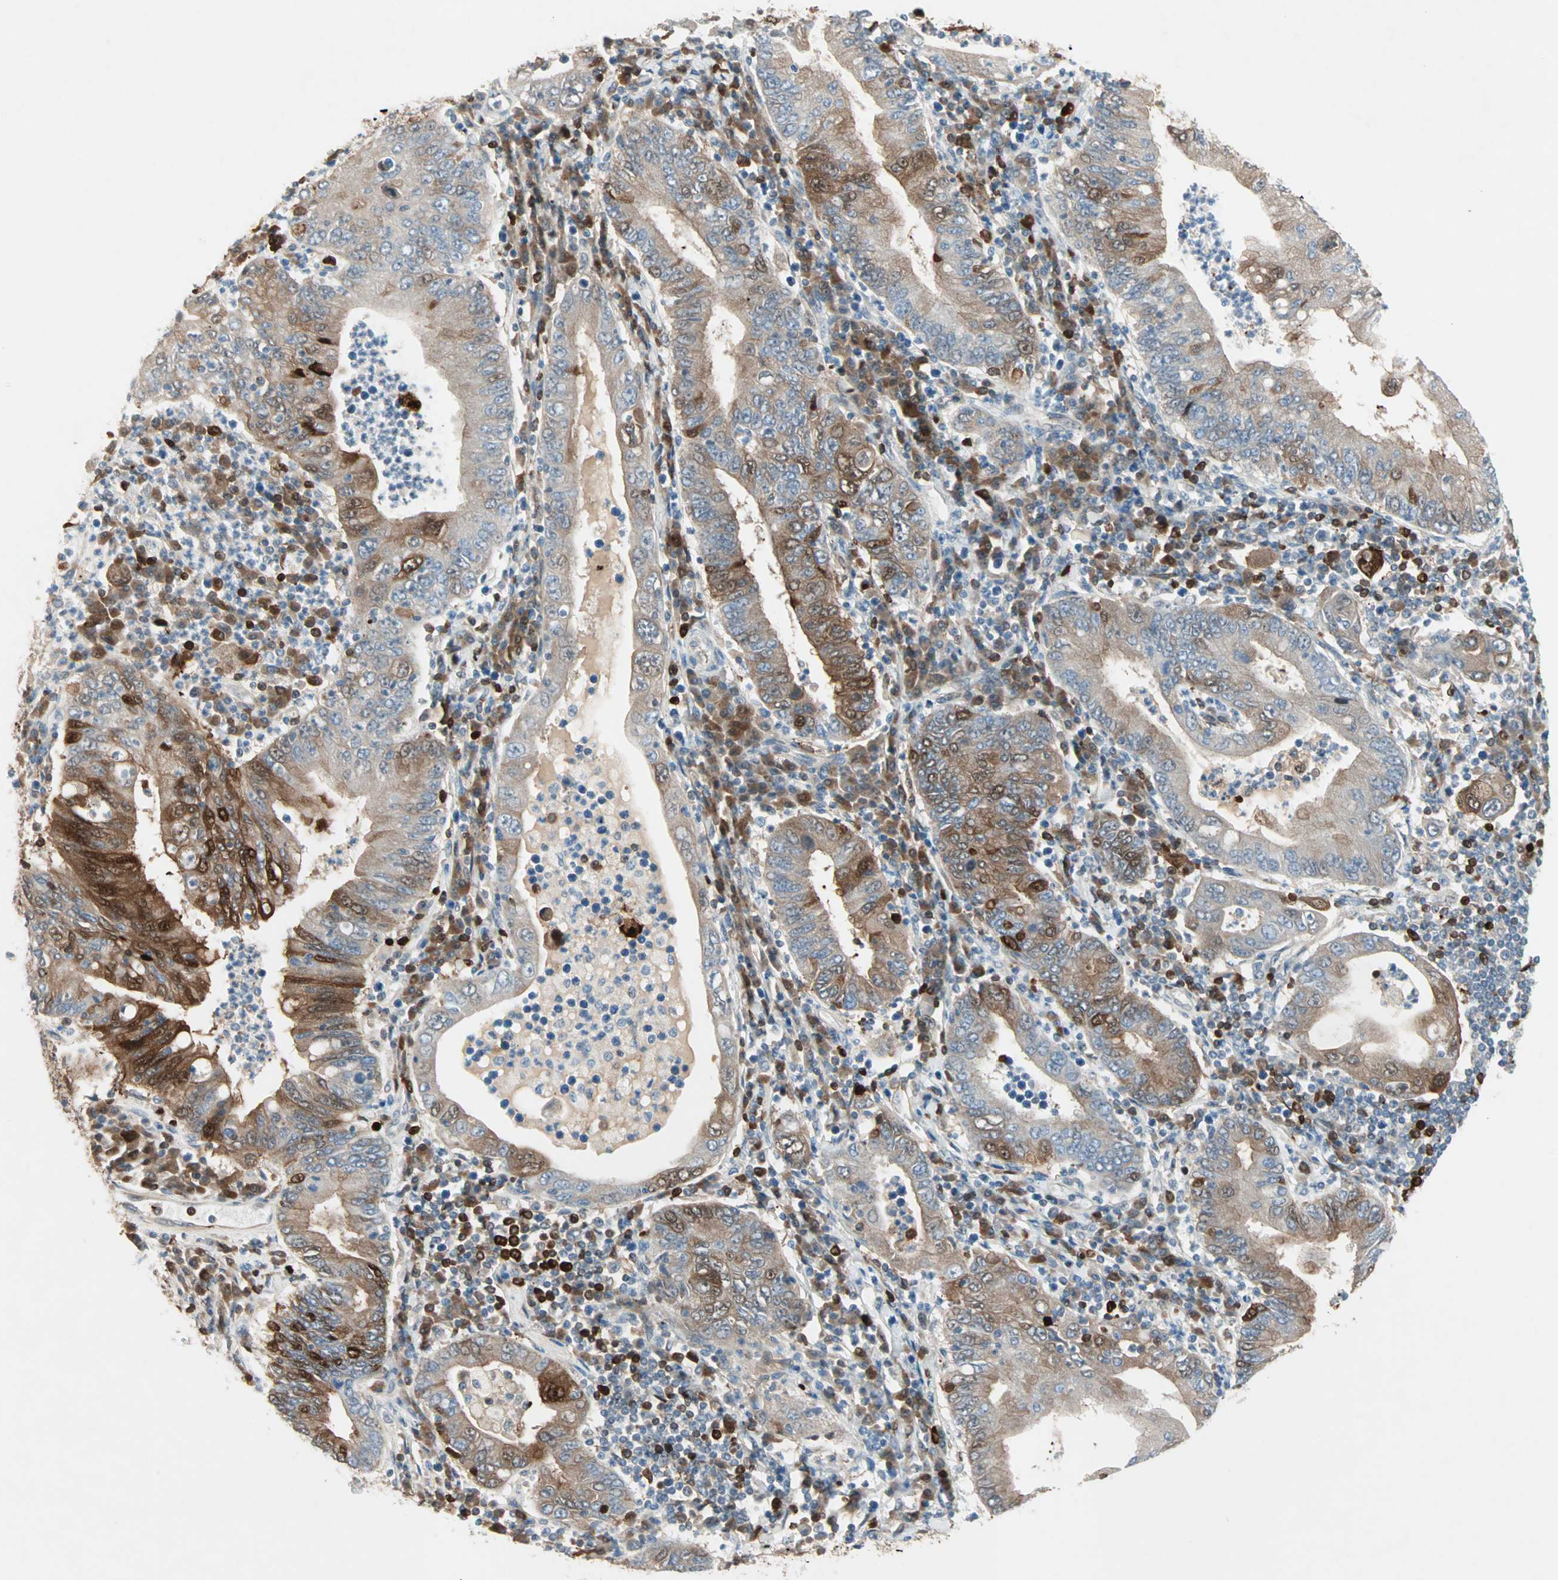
{"staining": {"intensity": "strong", "quantity": ">75%", "location": "cytoplasmic/membranous,nuclear"}, "tissue": "stomach cancer", "cell_type": "Tumor cells", "image_type": "cancer", "snomed": [{"axis": "morphology", "description": "Normal tissue, NOS"}, {"axis": "morphology", "description": "Adenocarcinoma, NOS"}, {"axis": "topography", "description": "Esophagus"}, {"axis": "topography", "description": "Stomach, upper"}, {"axis": "topography", "description": "Peripheral nerve tissue"}], "caption": "Immunohistochemistry (IHC) image of stomach adenocarcinoma stained for a protein (brown), which exhibits high levels of strong cytoplasmic/membranous and nuclear staining in approximately >75% of tumor cells.", "gene": "RTL6", "patient": {"sex": "male", "age": 62}}